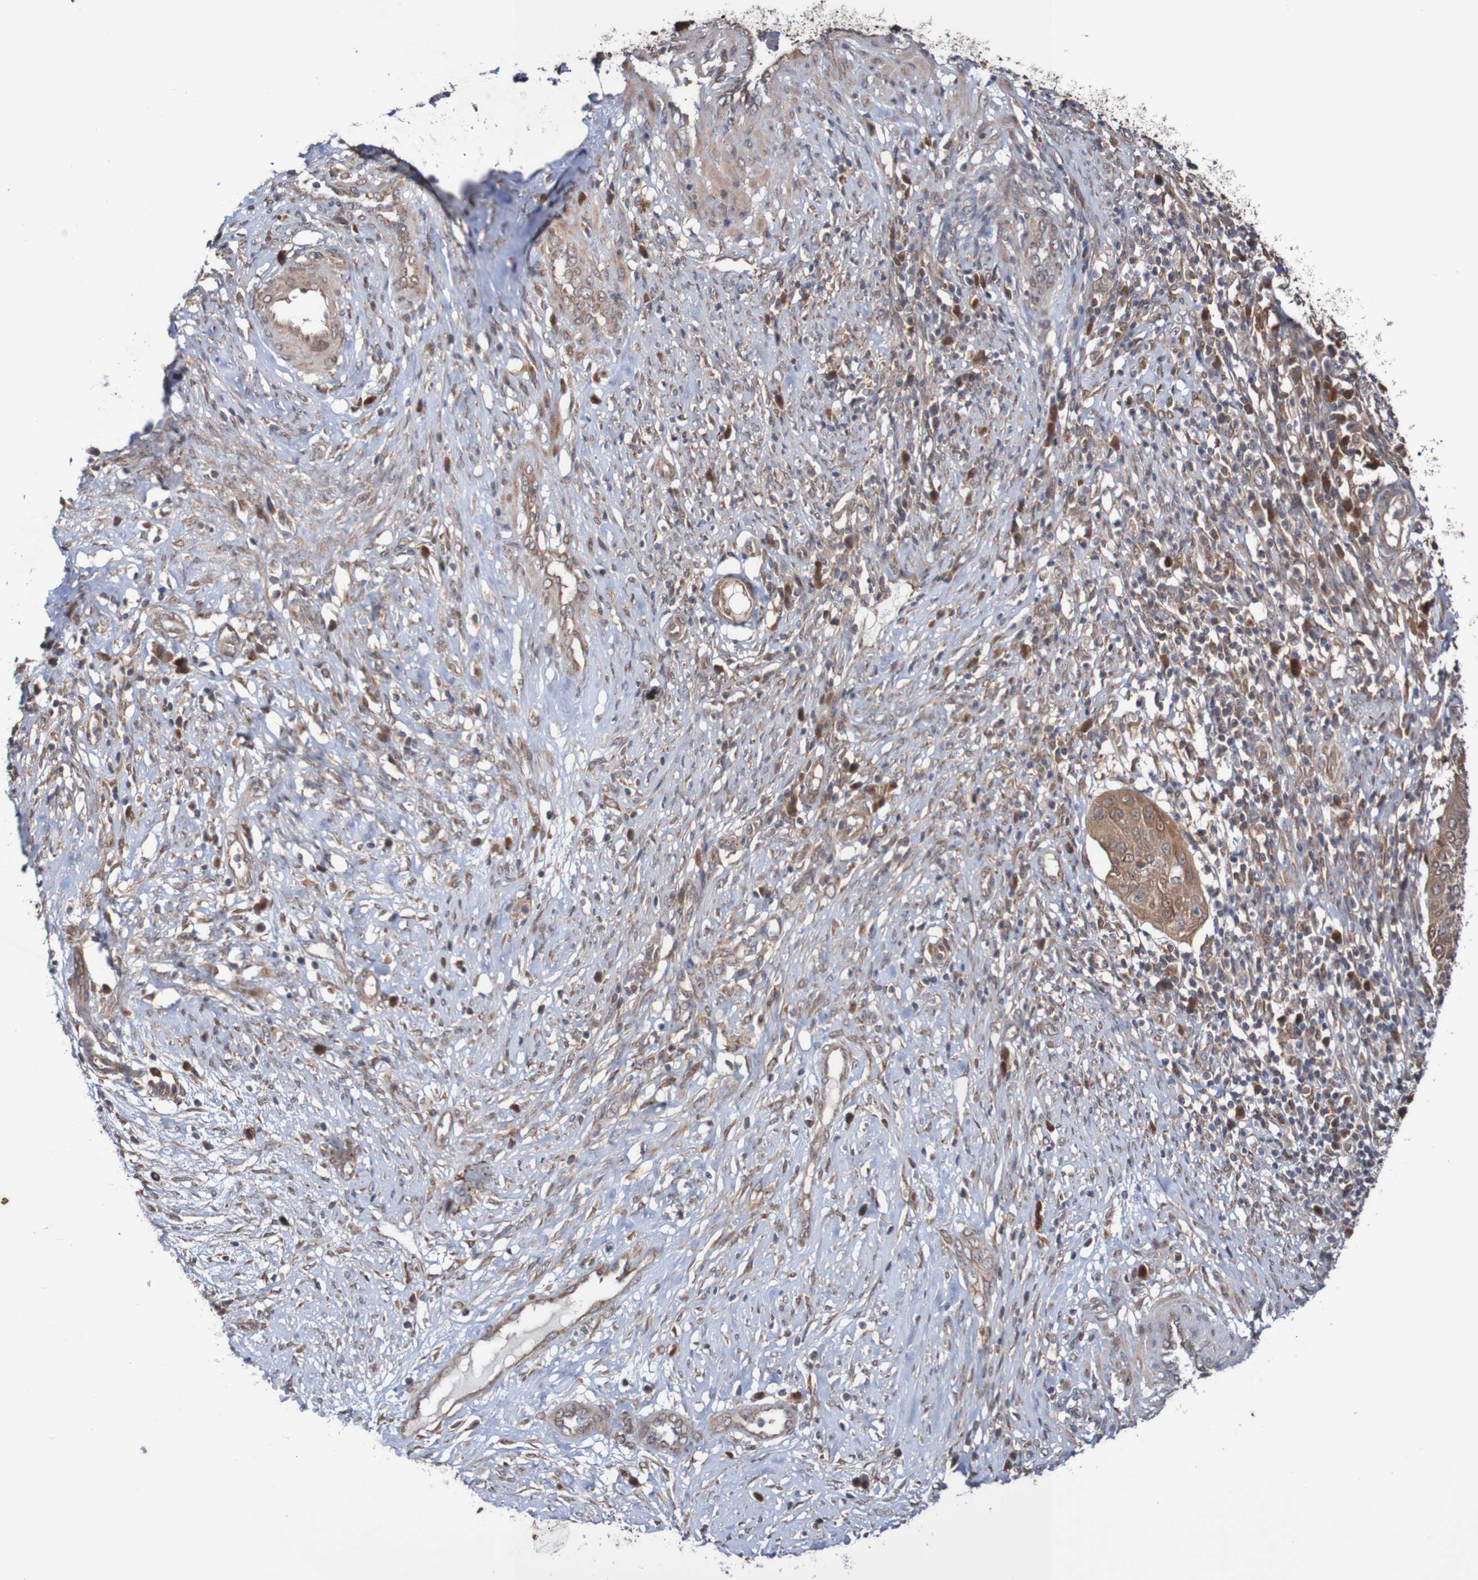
{"staining": {"intensity": "moderate", "quantity": ">75%", "location": "cytoplasmic/membranous"}, "tissue": "cervical cancer", "cell_type": "Tumor cells", "image_type": "cancer", "snomed": [{"axis": "morphology", "description": "Normal tissue, NOS"}, {"axis": "morphology", "description": "Squamous cell carcinoma, NOS"}, {"axis": "topography", "description": "Cervix"}], "caption": "A photomicrograph of human squamous cell carcinoma (cervical) stained for a protein displays moderate cytoplasmic/membranous brown staining in tumor cells. (DAB = brown stain, brightfield microscopy at high magnification).", "gene": "PHPT1", "patient": {"sex": "female", "age": 39}}